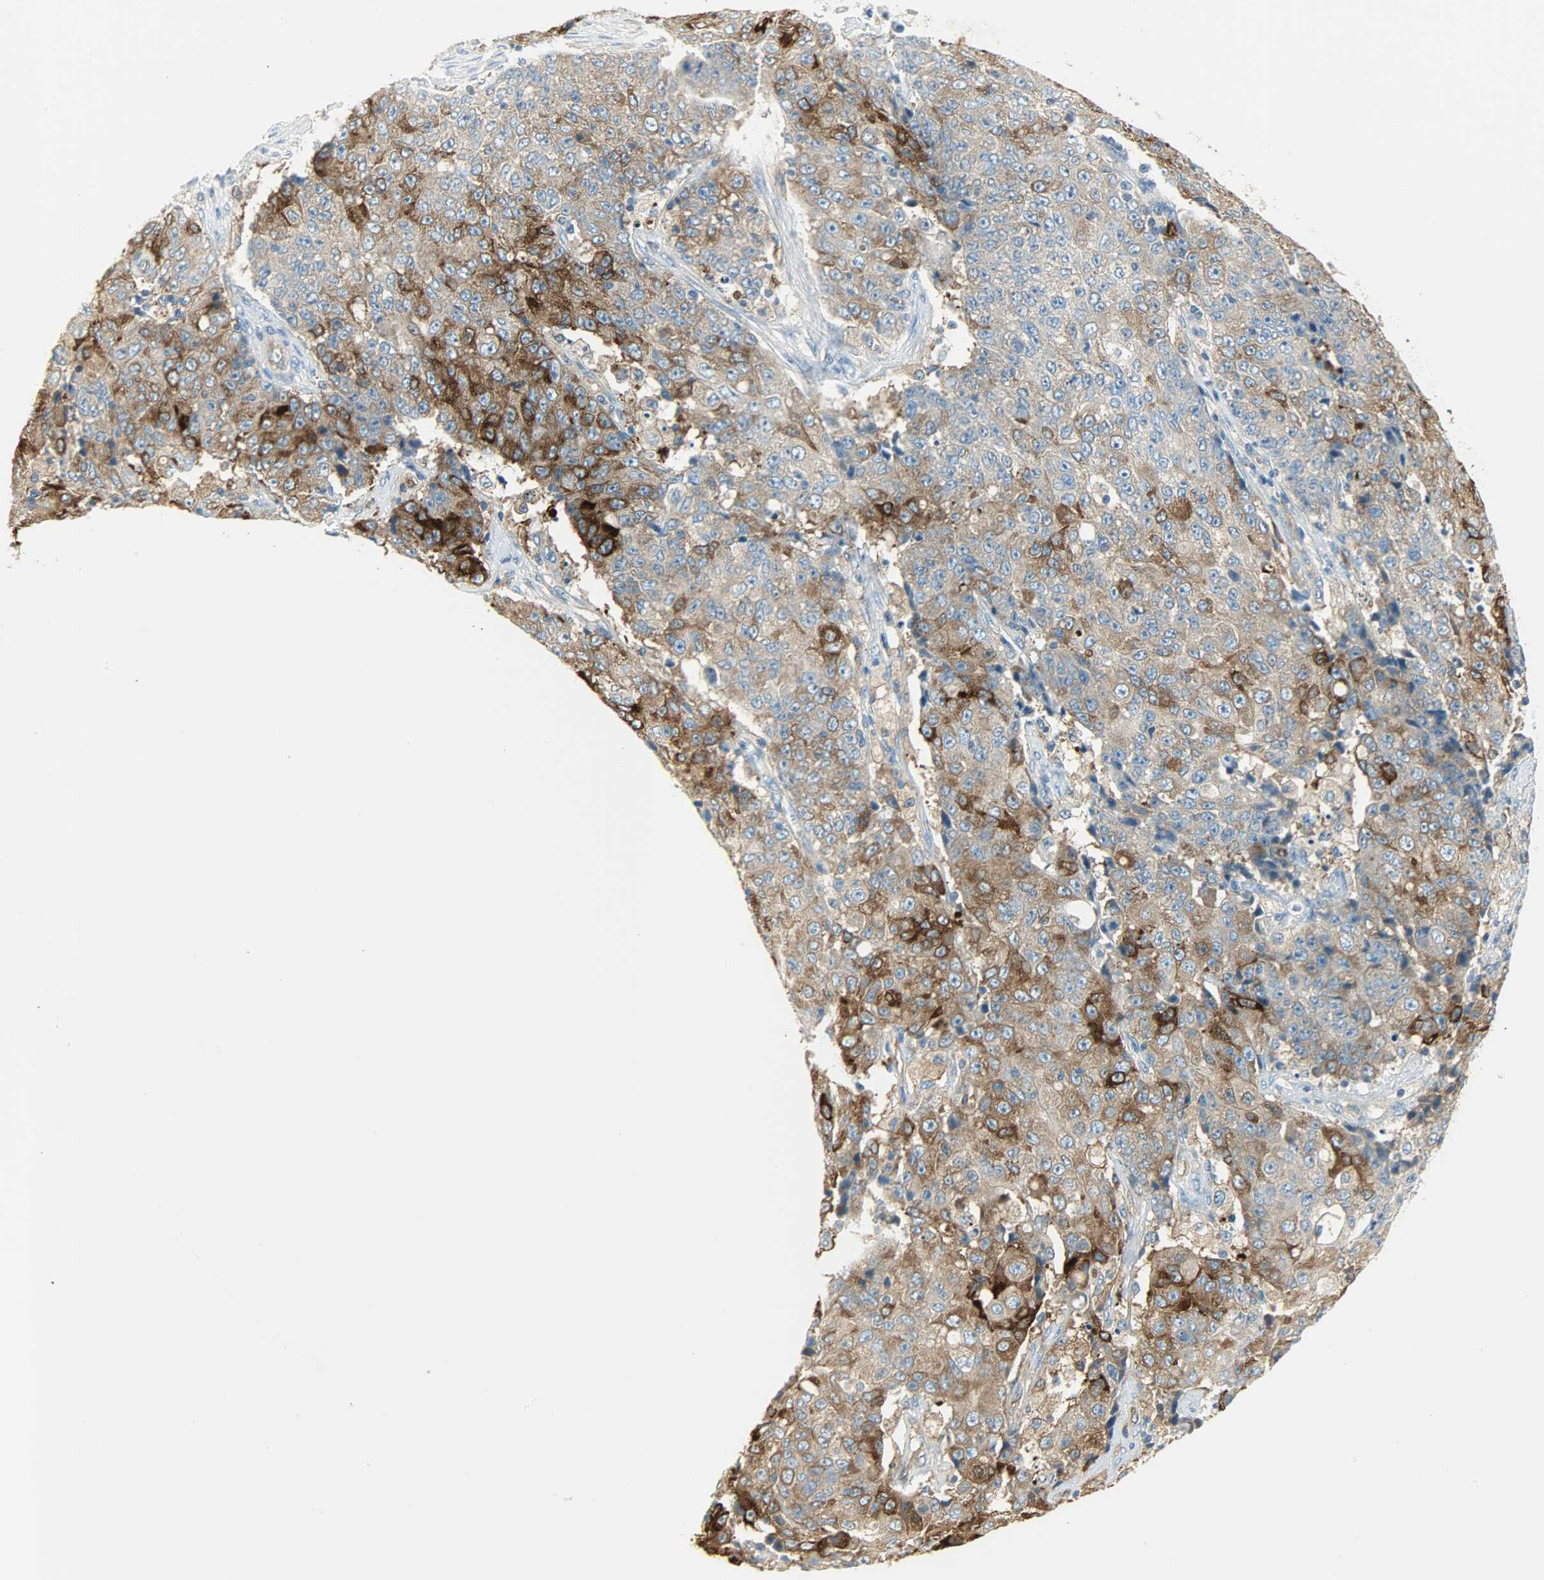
{"staining": {"intensity": "strong", "quantity": ">75%", "location": "cytoplasmic/membranous"}, "tissue": "ovarian cancer", "cell_type": "Tumor cells", "image_type": "cancer", "snomed": [{"axis": "morphology", "description": "Carcinoma, endometroid"}, {"axis": "topography", "description": "Ovary"}], "caption": "Tumor cells demonstrate high levels of strong cytoplasmic/membranous staining in about >75% of cells in human ovarian endometroid carcinoma.", "gene": "WARS1", "patient": {"sex": "female", "age": 42}}